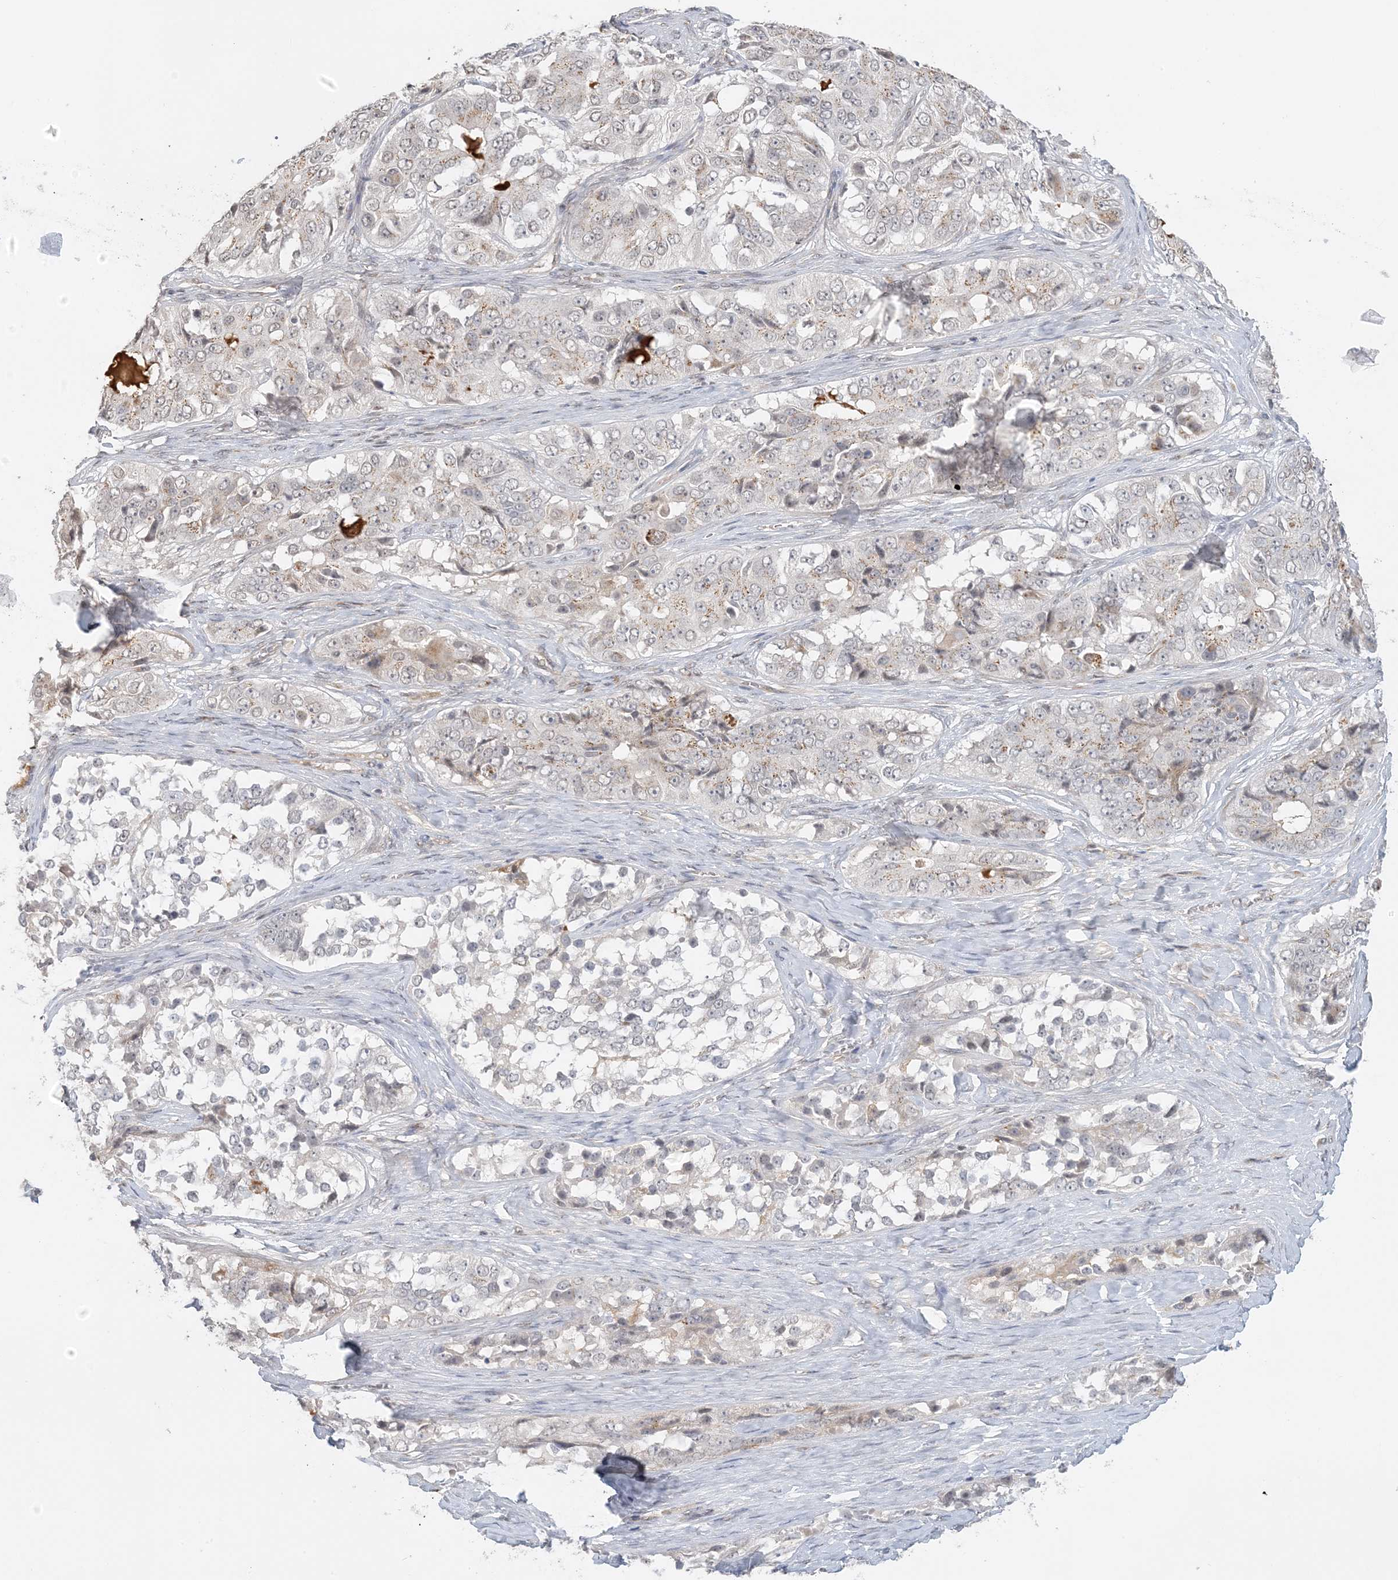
{"staining": {"intensity": "weak", "quantity": "<25%", "location": "cytoplasmic/membranous"}, "tissue": "ovarian cancer", "cell_type": "Tumor cells", "image_type": "cancer", "snomed": [{"axis": "morphology", "description": "Carcinoma, endometroid"}, {"axis": "topography", "description": "Ovary"}], "caption": "Tumor cells are negative for protein expression in human ovarian cancer (endometroid carcinoma). (DAB (3,3'-diaminobenzidine) immunohistochemistry with hematoxylin counter stain).", "gene": "ZCCHC4", "patient": {"sex": "female", "age": 51}}